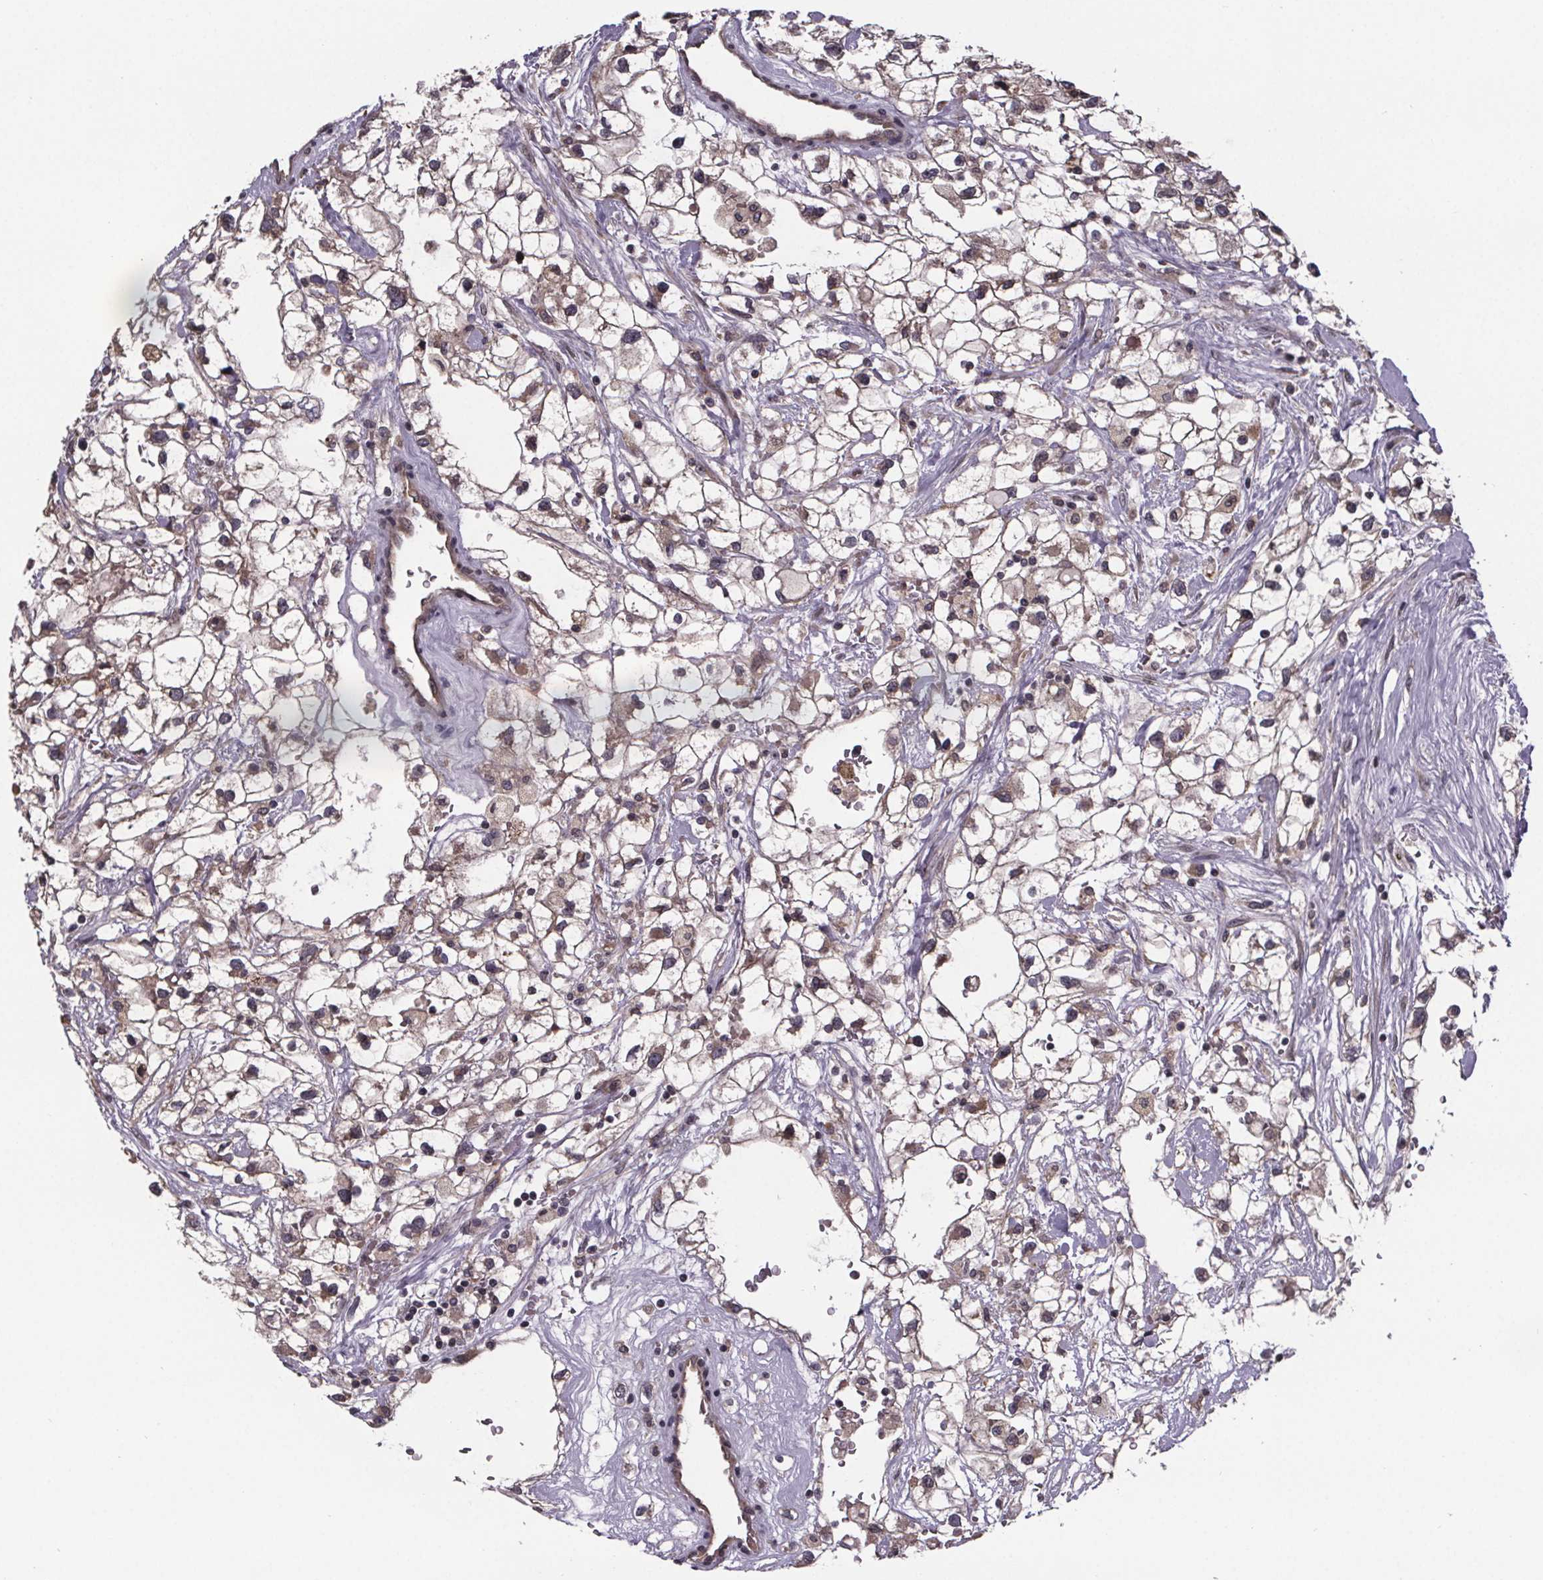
{"staining": {"intensity": "moderate", "quantity": ">75%", "location": "cytoplasmic/membranous"}, "tissue": "renal cancer", "cell_type": "Tumor cells", "image_type": "cancer", "snomed": [{"axis": "morphology", "description": "Adenocarcinoma, NOS"}, {"axis": "topography", "description": "Kidney"}], "caption": "Immunohistochemical staining of human renal adenocarcinoma shows medium levels of moderate cytoplasmic/membranous expression in approximately >75% of tumor cells.", "gene": "SAT1", "patient": {"sex": "male", "age": 59}}